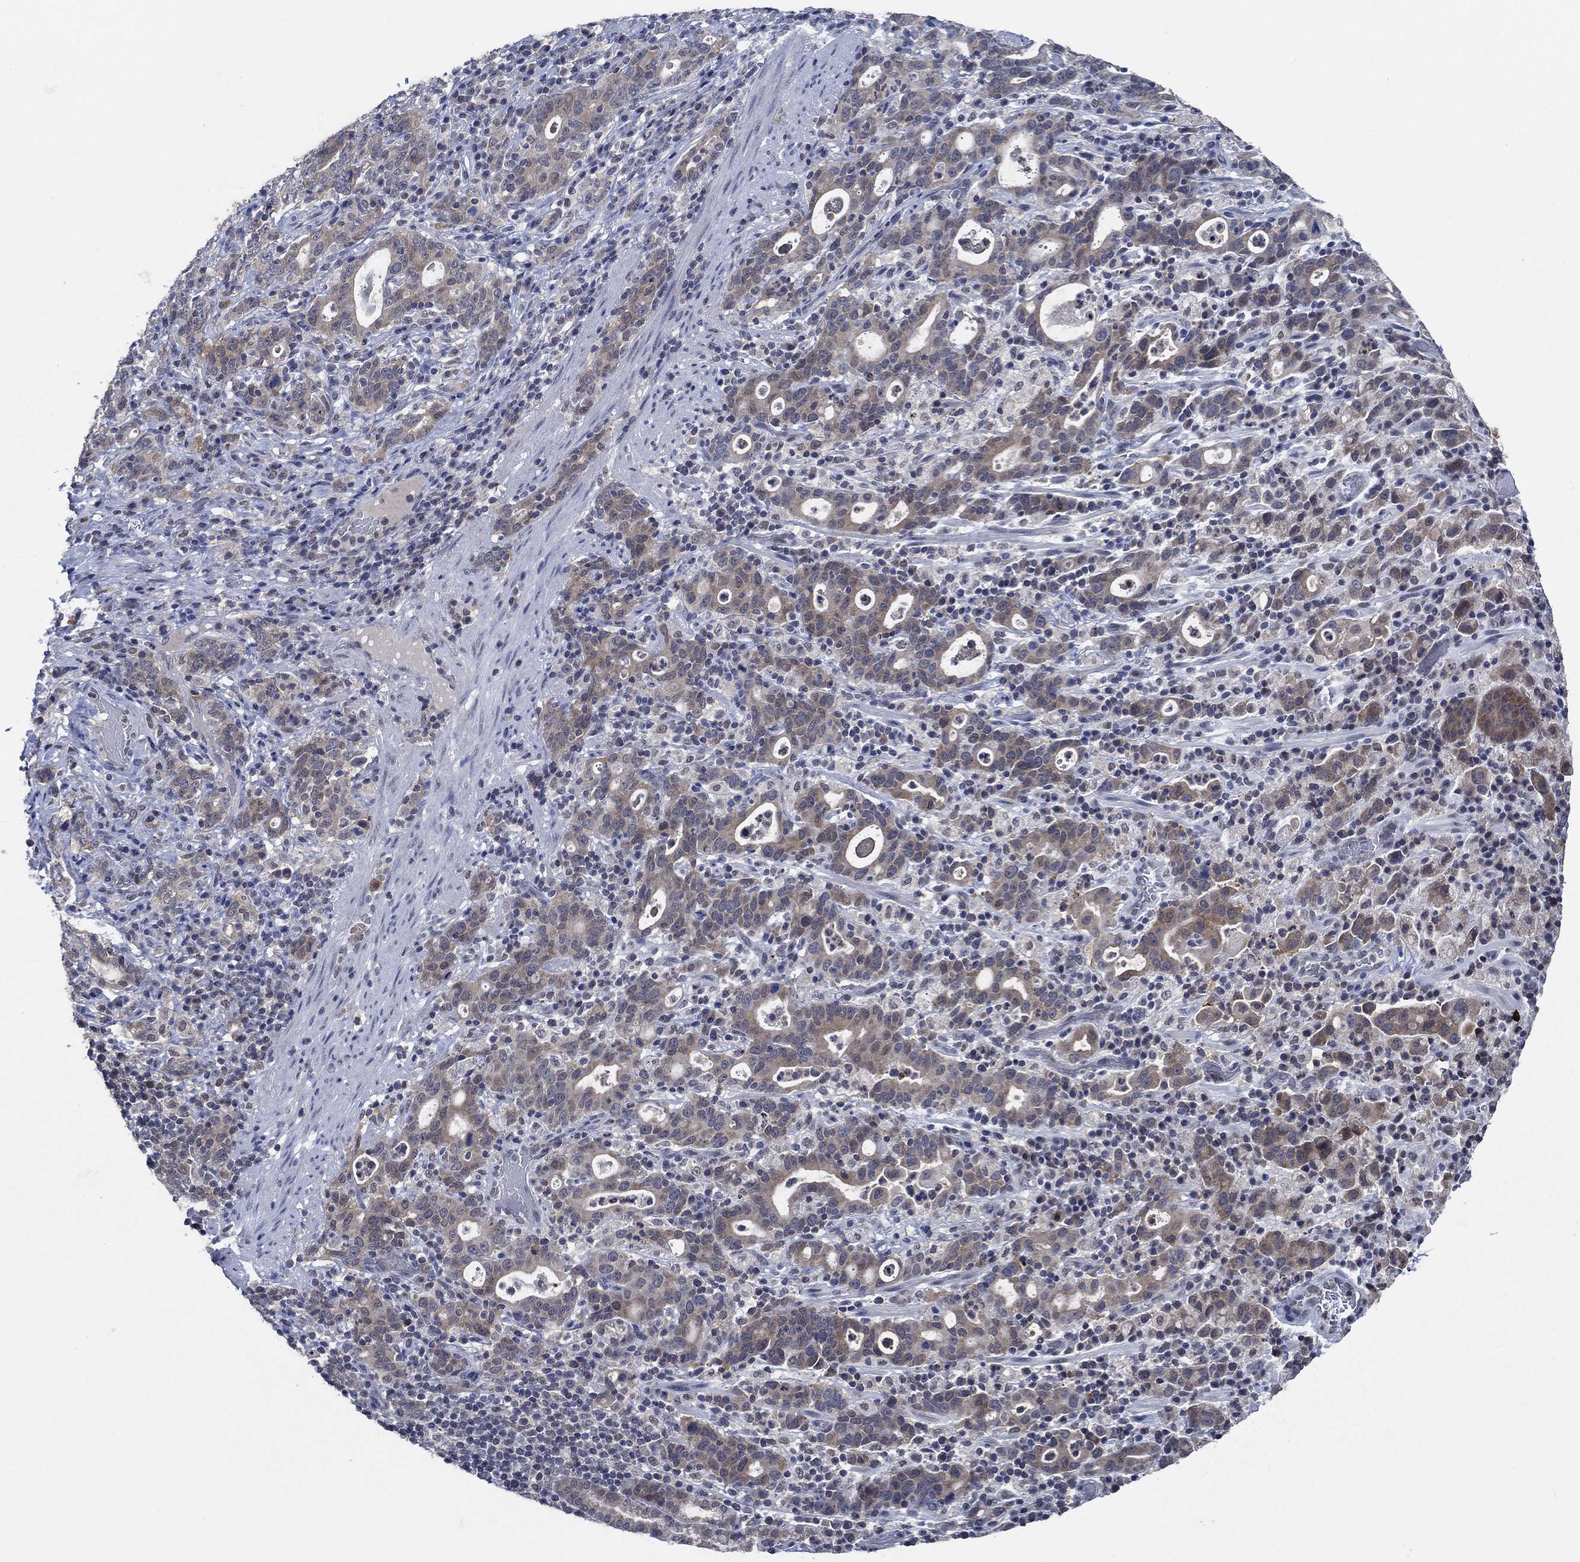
{"staining": {"intensity": "moderate", "quantity": "<25%", "location": "cytoplasmic/membranous"}, "tissue": "stomach cancer", "cell_type": "Tumor cells", "image_type": "cancer", "snomed": [{"axis": "morphology", "description": "Adenocarcinoma, NOS"}, {"axis": "topography", "description": "Stomach"}], "caption": "Stomach cancer tissue demonstrates moderate cytoplasmic/membranous positivity in about <25% of tumor cells, visualized by immunohistochemistry.", "gene": "DACT1", "patient": {"sex": "male", "age": 79}}